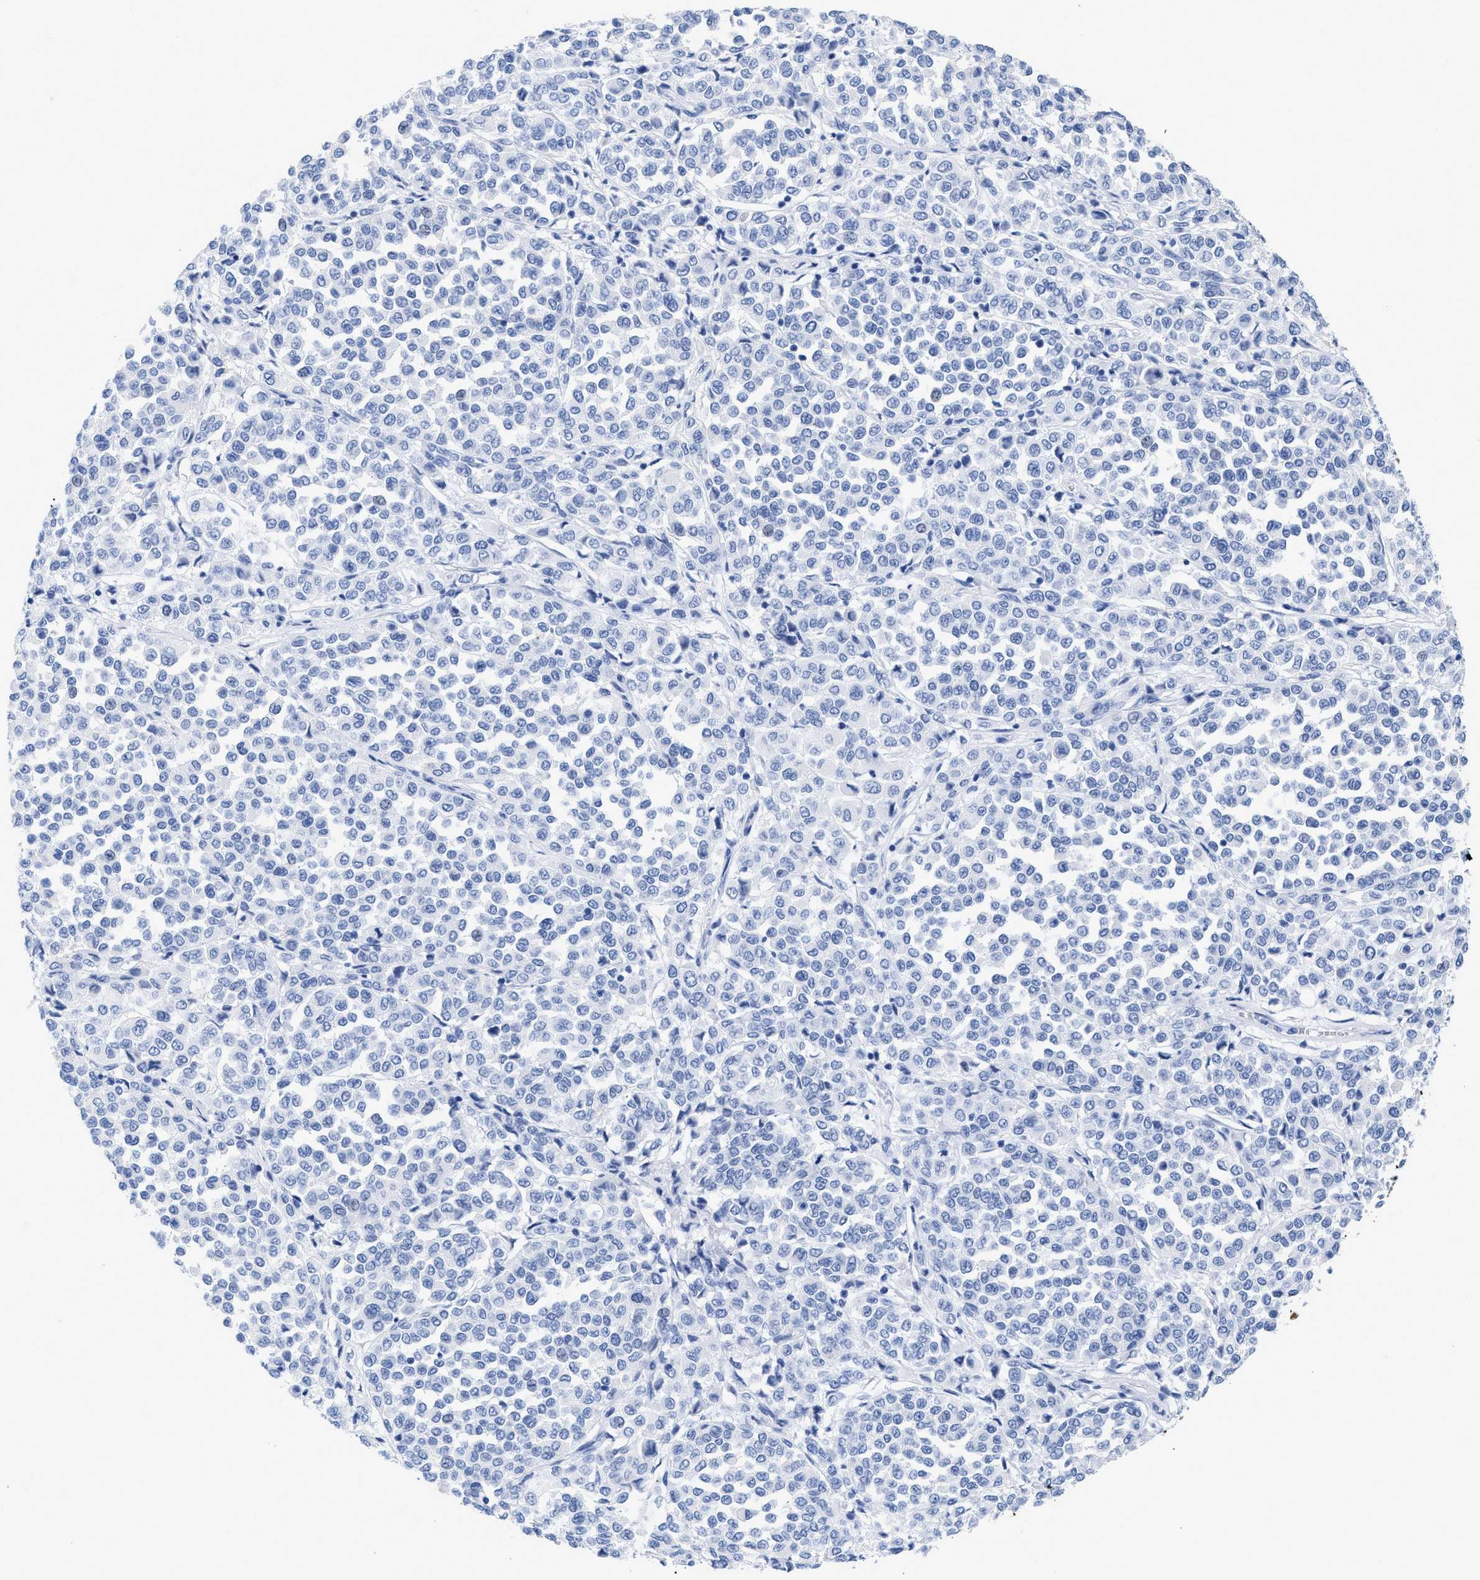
{"staining": {"intensity": "negative", "quantity": "none", "location": "none"}, "tissue": "melanoma", "cell_type": "Tumor cells", "image_type": "cancer", "snomed": [{"axis": "morphology", "description": "Malignant melanoma, Metastatic site"}, {"axis": "topography", "description": "Pancreas"}], "caption": "This is an immunohistochemistry (IHC) micrograph of human malignant melanoma (metastatic site). There is no staining in tumor cells.", "gene": "DUSP26", "patient": {"sex": "female", "age": 30}}